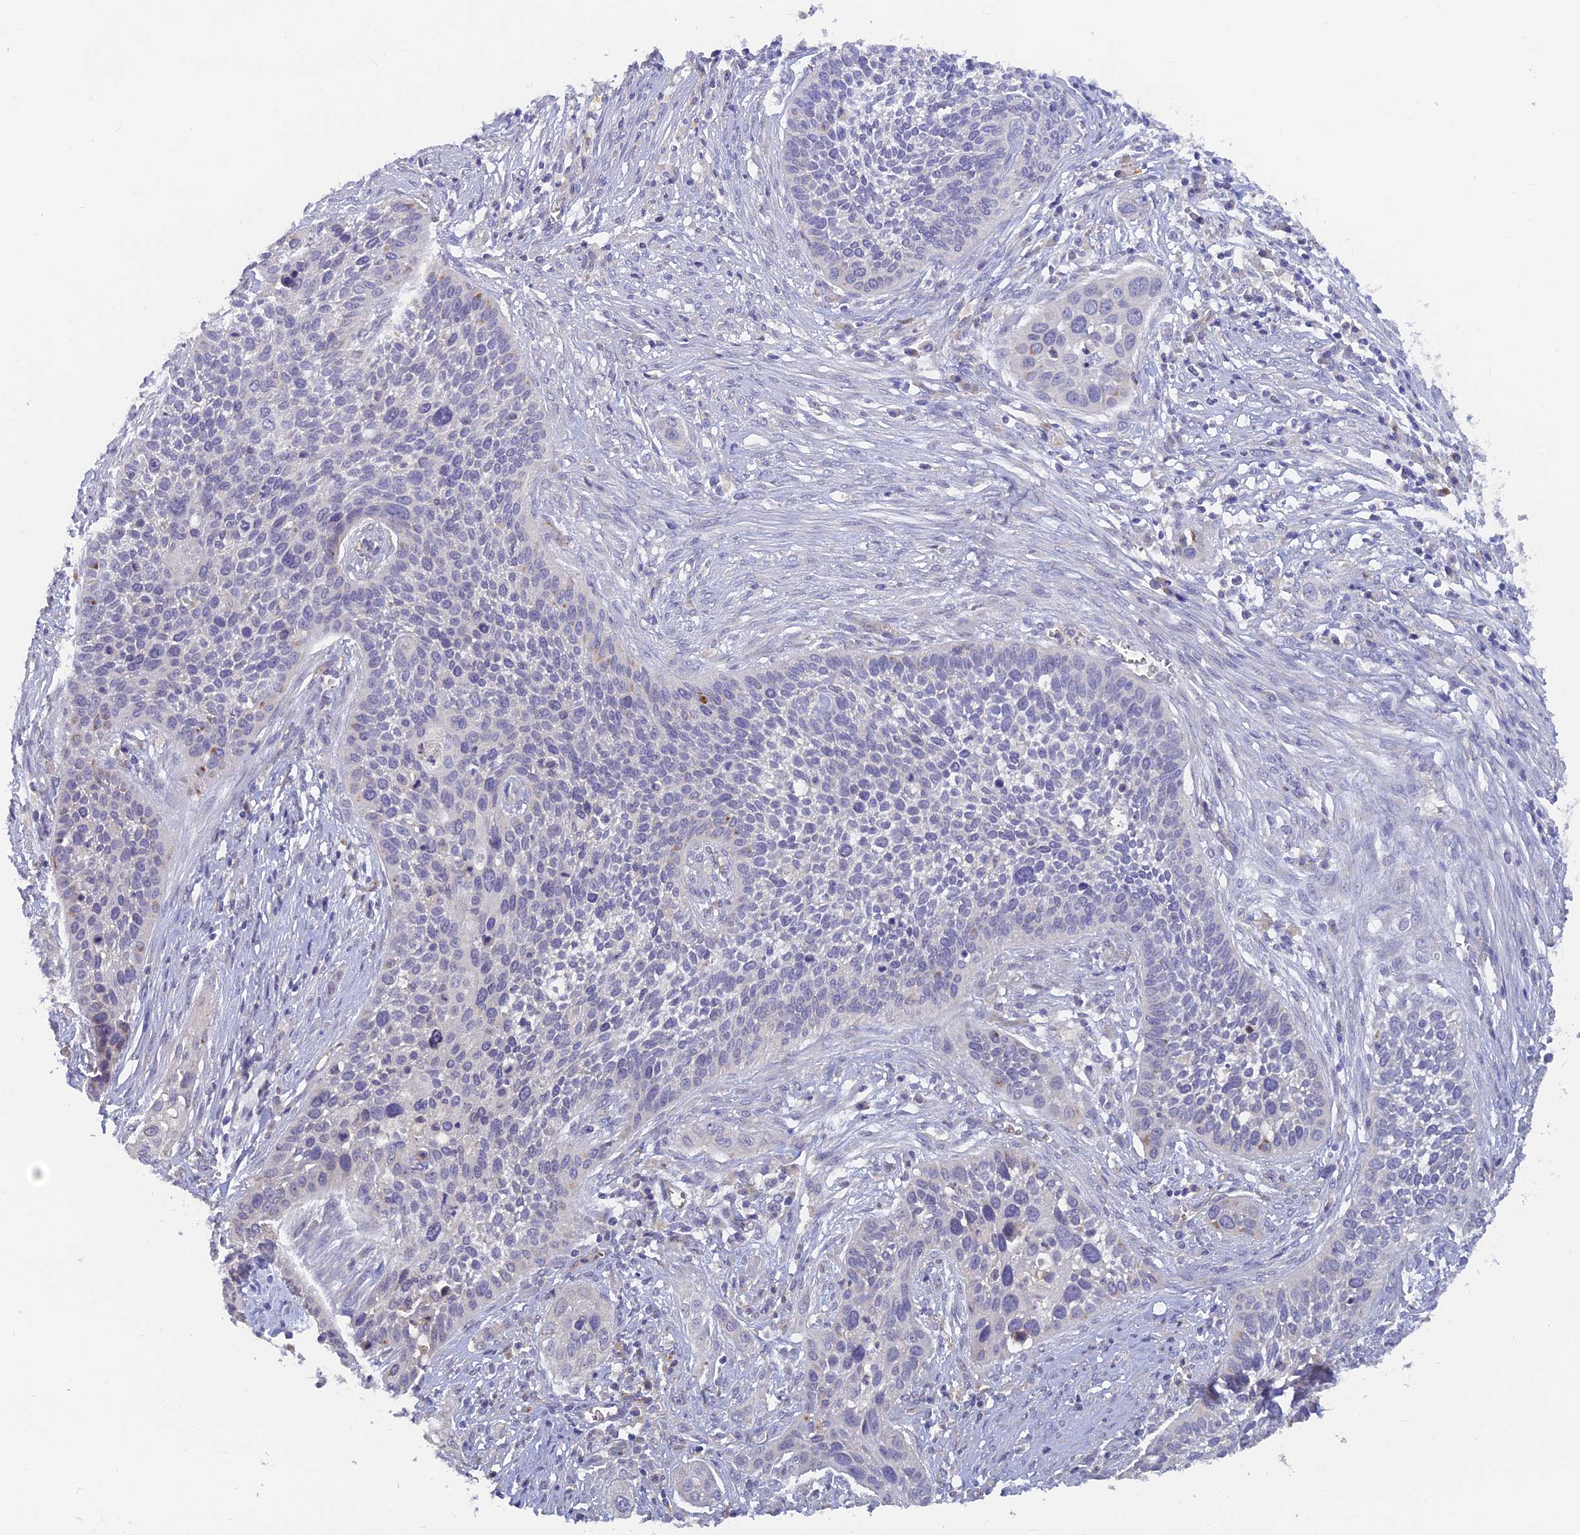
{"staining": {"intensity": "negative", "quantity": "none", "location": "none"}, "tissue": "cervical cancer", "cell_type": "Tumor cells", "image_type": "cancer", "snomed": [{"axis": "morphology", "description": "Squamous cell carcinoma, NOS"}, {"axis": "topography", "description": "Cervix"}], "caption": "DAB immunohistochemical staining of human cervical cancer (squamous cell carcinoma) displays no significant expression in tumor cells.", "gene": "ARRDC1", "patient": {"sex": "female", "age": 34}}